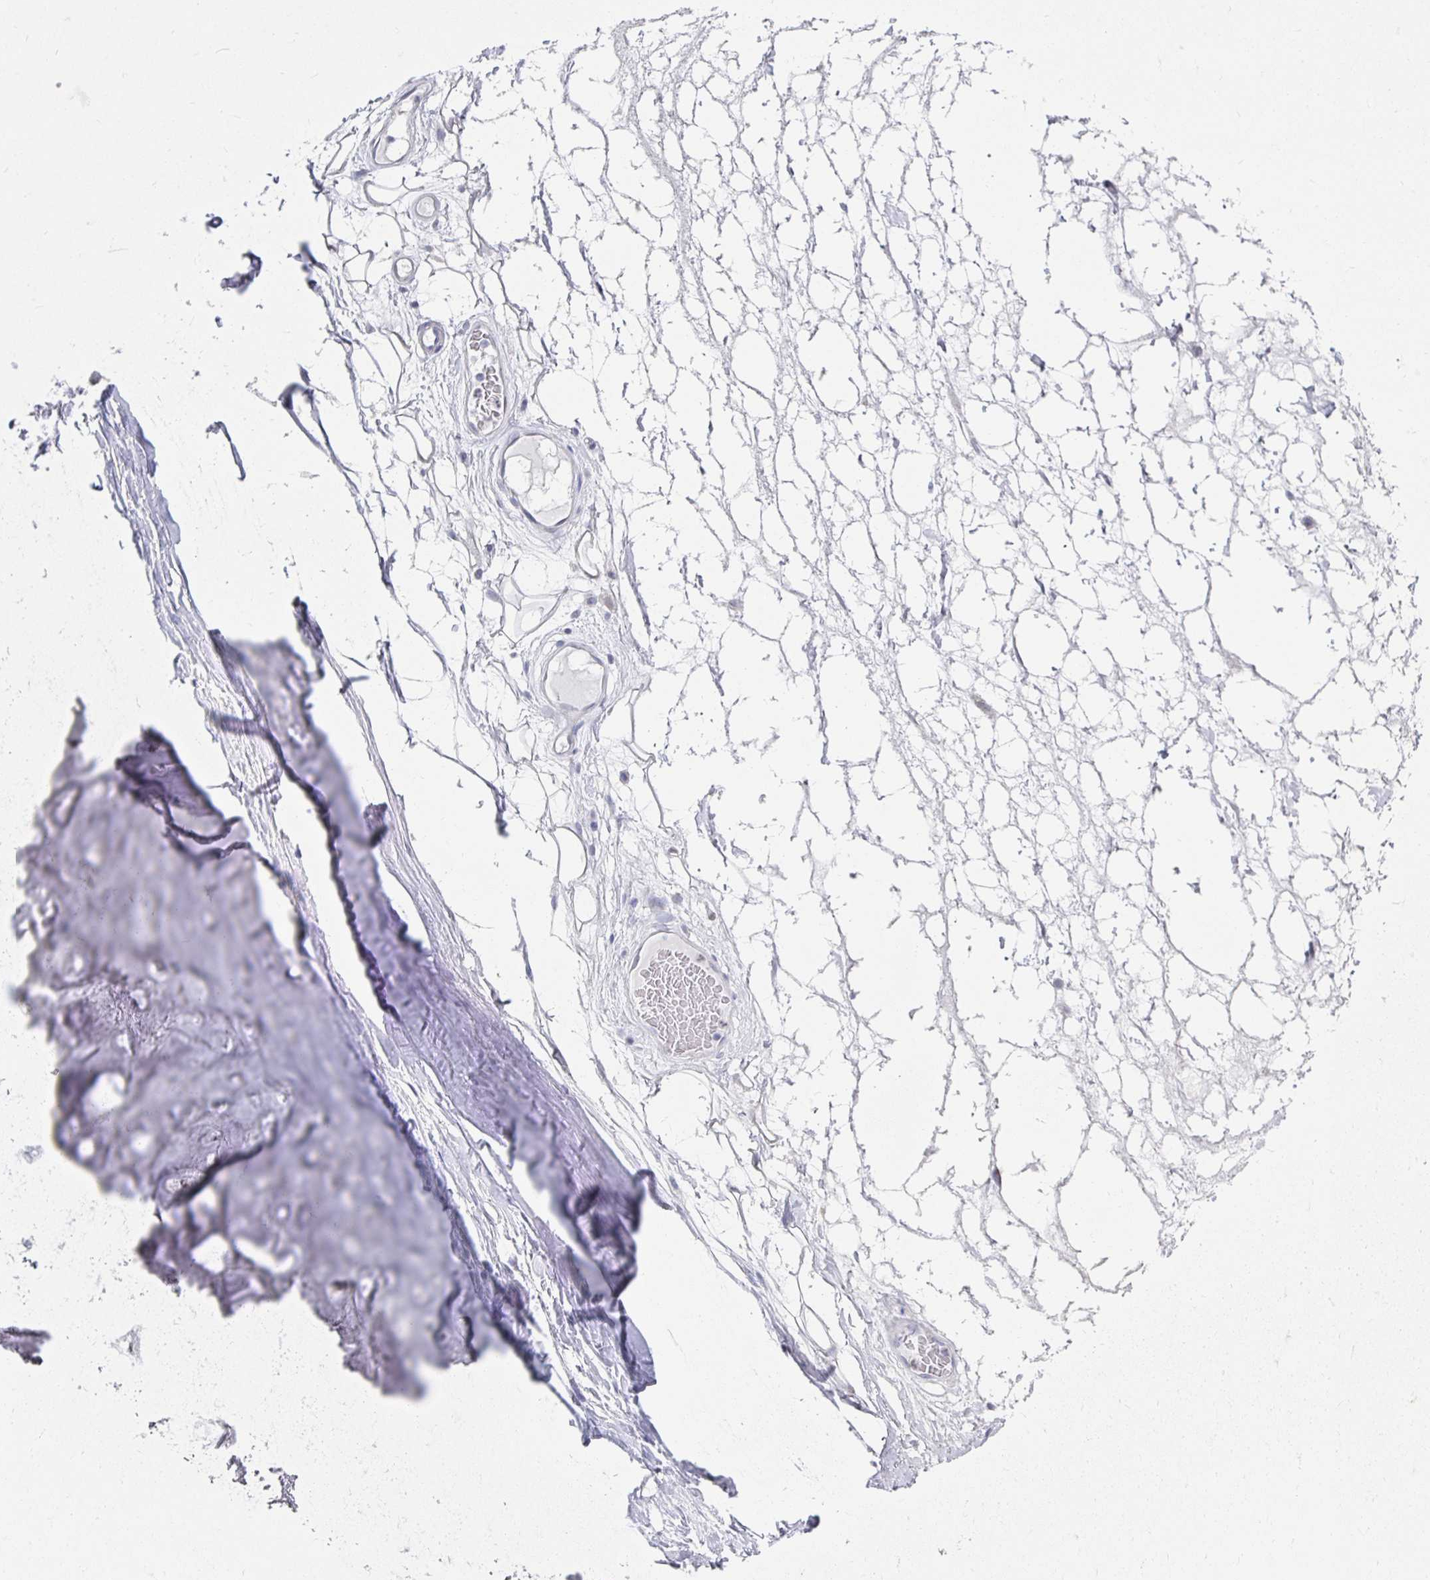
{"staining": {"intensity": "negative", "quantity": "none", "location": "none"}, "tissue": "adipose tissue", "cell_type": "Adipocytes", "image_type": "normal", "snomed": [{"axis": "morphology", "description": "Normal tissue, NOS"}, {"axis": "topography", "description": "Lymph node"}, {"axis": "topography", "description": "Cartilage tissue"}, {"axis": "topography", "description": "Nasopharynx"}], "caption": "A histopathology image of human adipose tissue is negative for staining in adipocytes.", "gene": "NOCT", "patient": {"sex": "male", "age": 63}}